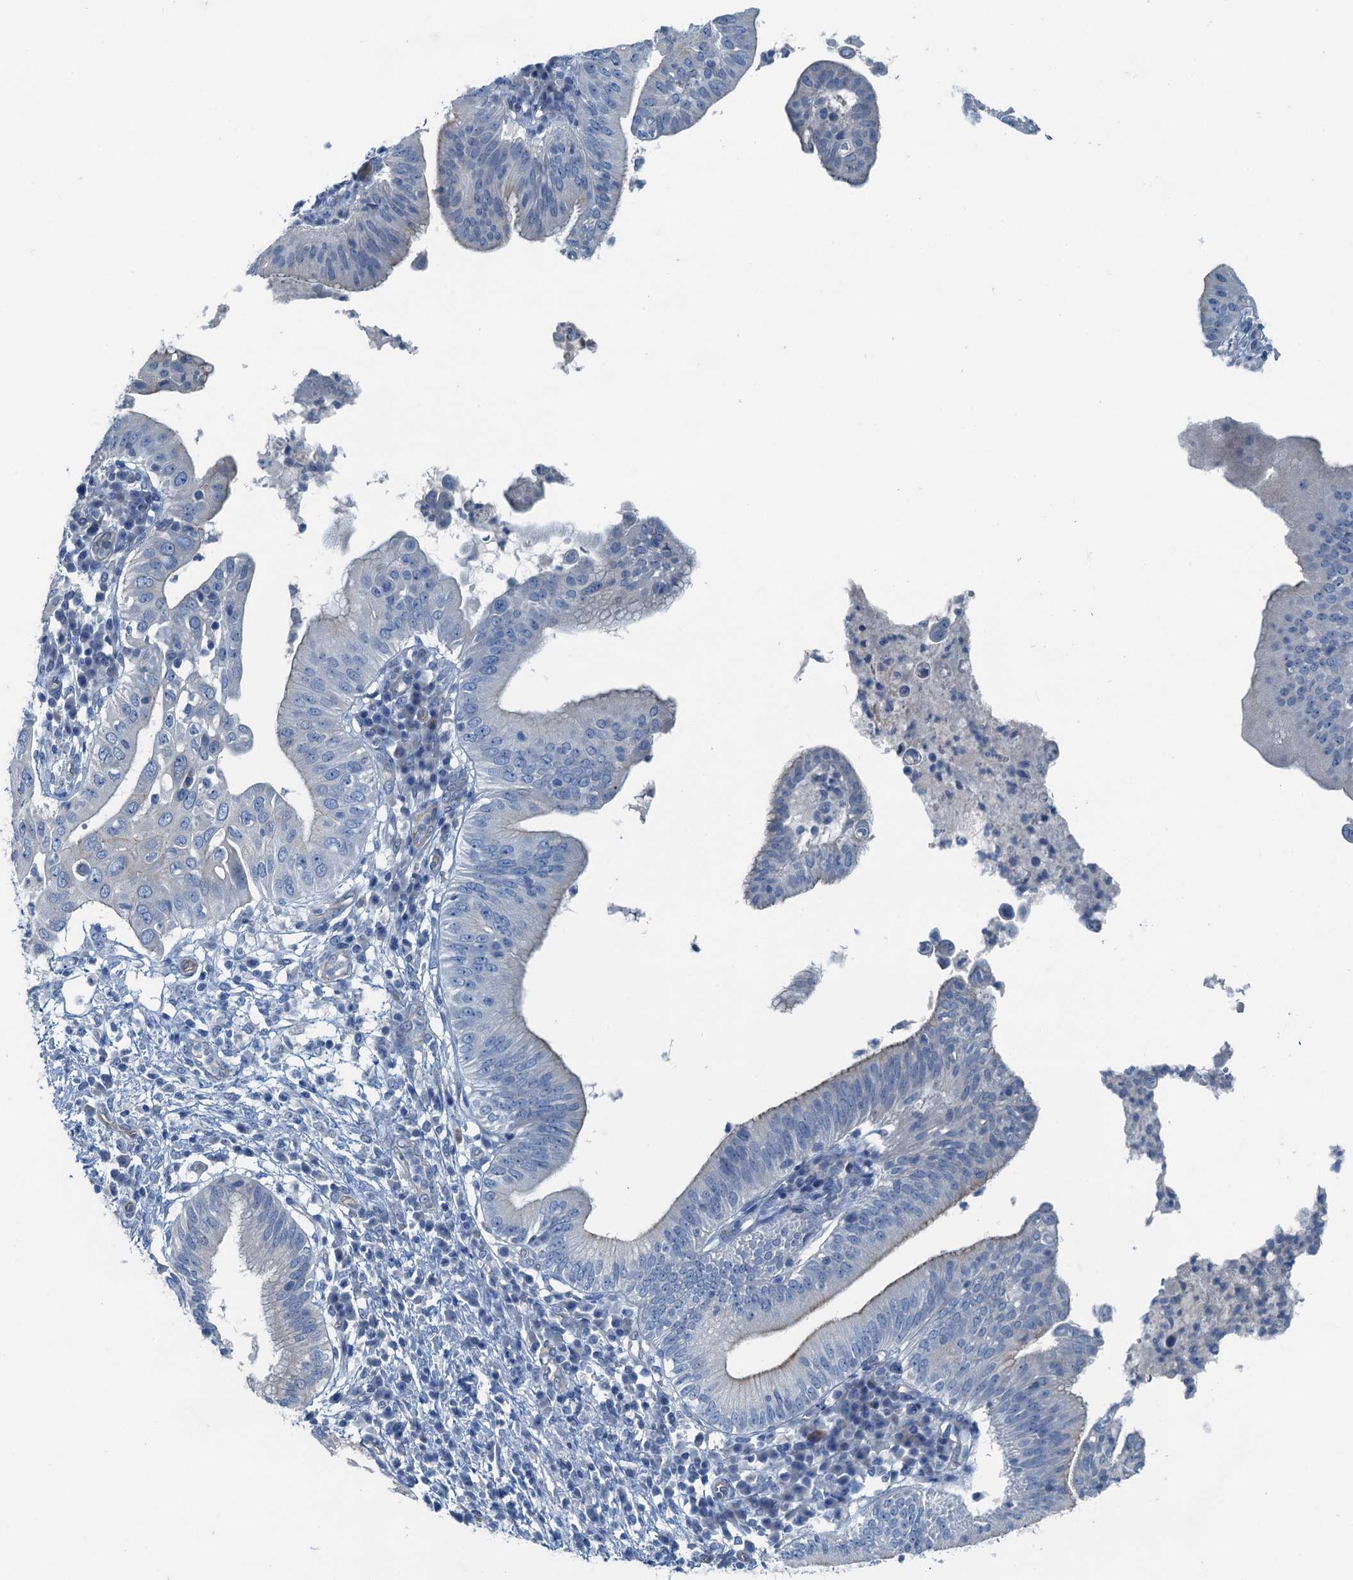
{"staining": {"intensity": "negative", "quantity": "none", "location": "none"}, "tissue": "pancreatic cancer", "cell_type": "Tumor cells", "image_type": "cancer", "snomed": [{"axis": "morphology", "description": "Adenocarcinoma, NOS"}, {"axis": "topography", "description": "Pancreas"}], "caption": "Immunohistochemistry micrograph of neoplastic tissue: human pancreatic cancer (adenocarcinoma) stained with DAB (3,3'-diaminobenzidine) demonstrates no significant protein expression in tumor cells.", "gene": "GFOD2", "patient": {"sex": "male", "age": 68}}